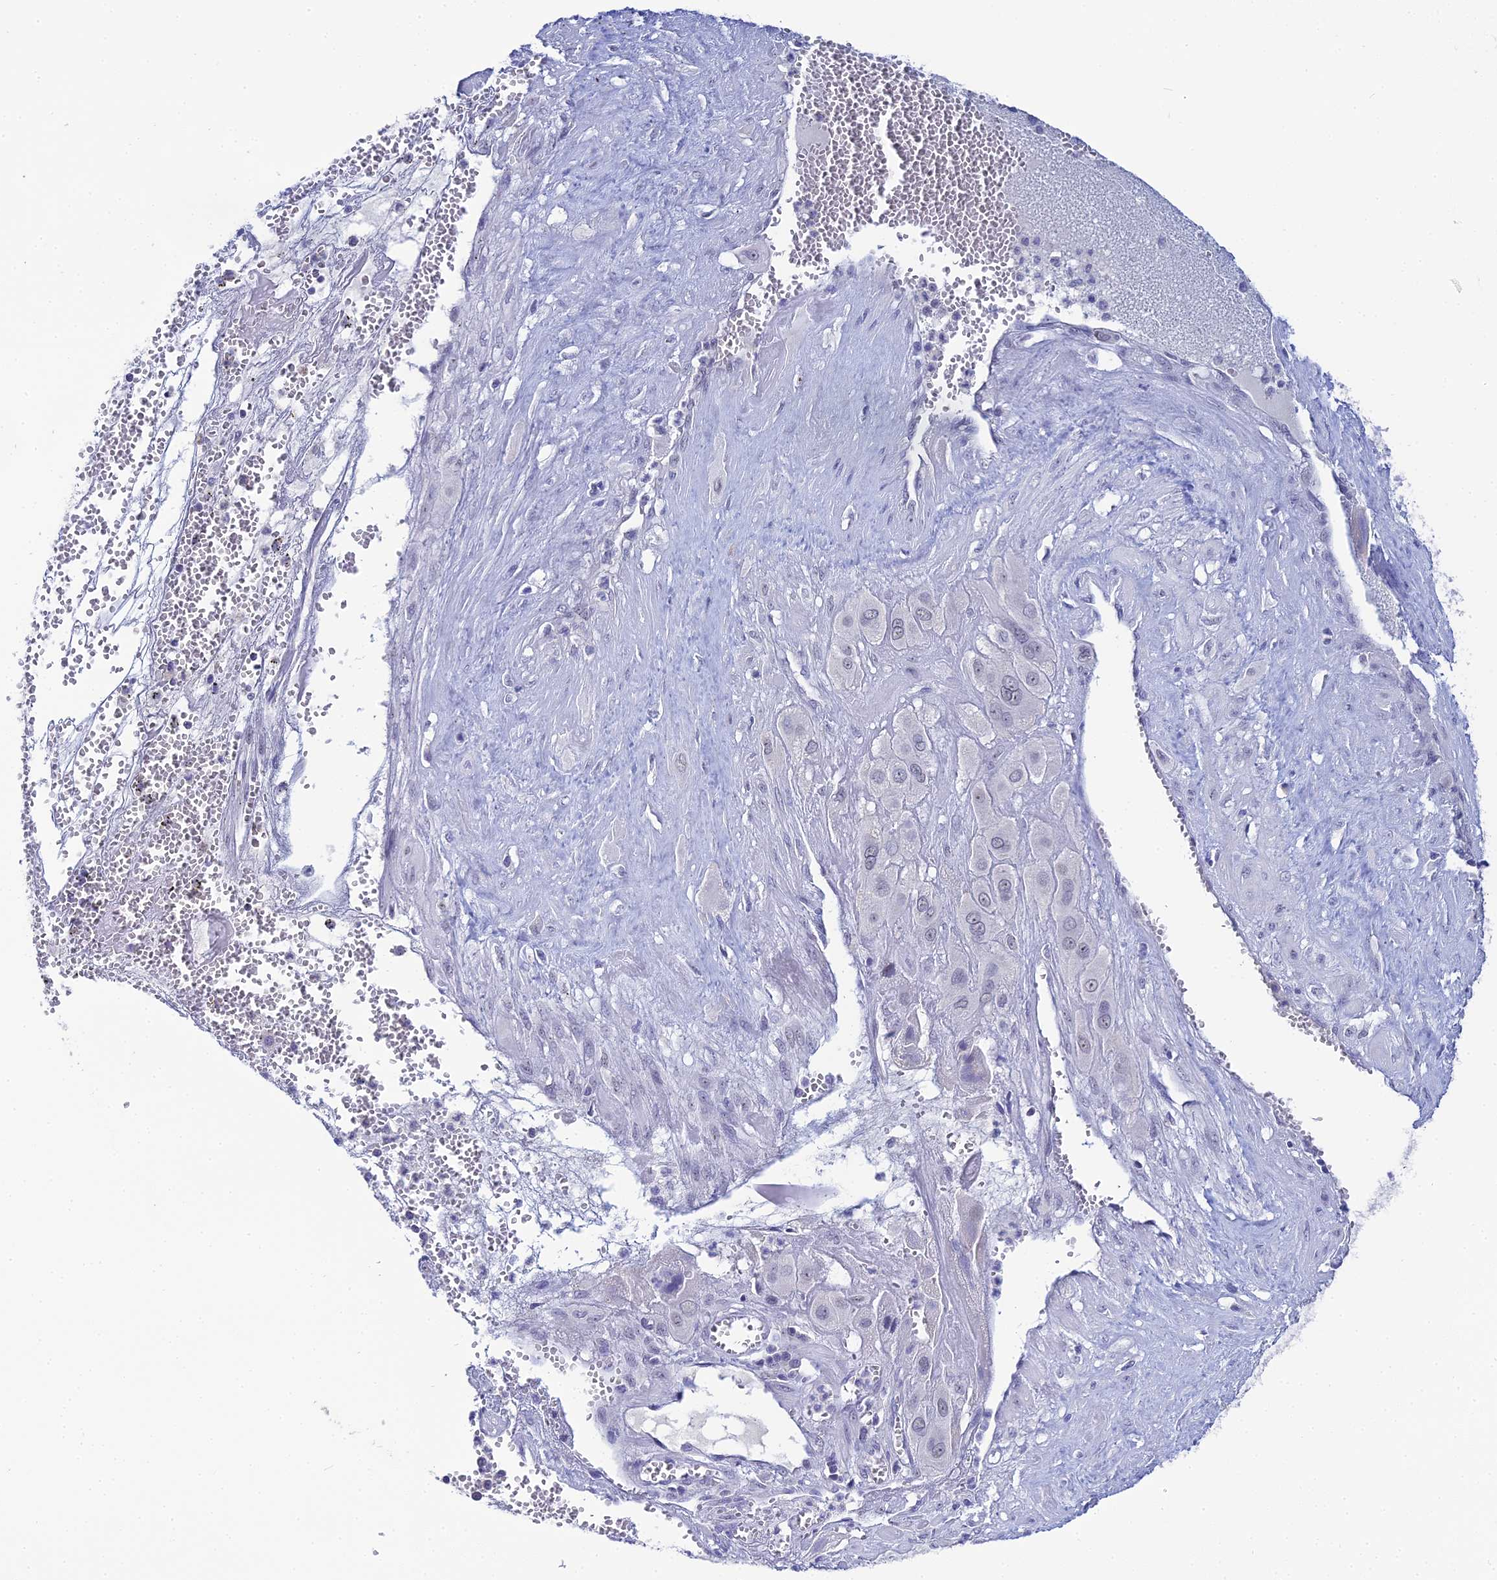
{"staining": {"intensity": "negative", "quantity": "none", "location": "none"}, "tissue": "cervical cancer", "cell_type": "Tumor cells", "image_type": "cancer", "snomed": [{"axis": "morphology", "description": "Squamous cell carcinoma, NOS"}, {"axis": "topography", "description": "Cervix"}], "caption": "There is no significant staining in tumor cells of squamous cell carcinoma (cervical).", "gene": "PLPP4", "patient": {"sex": "female", "age": 34}}